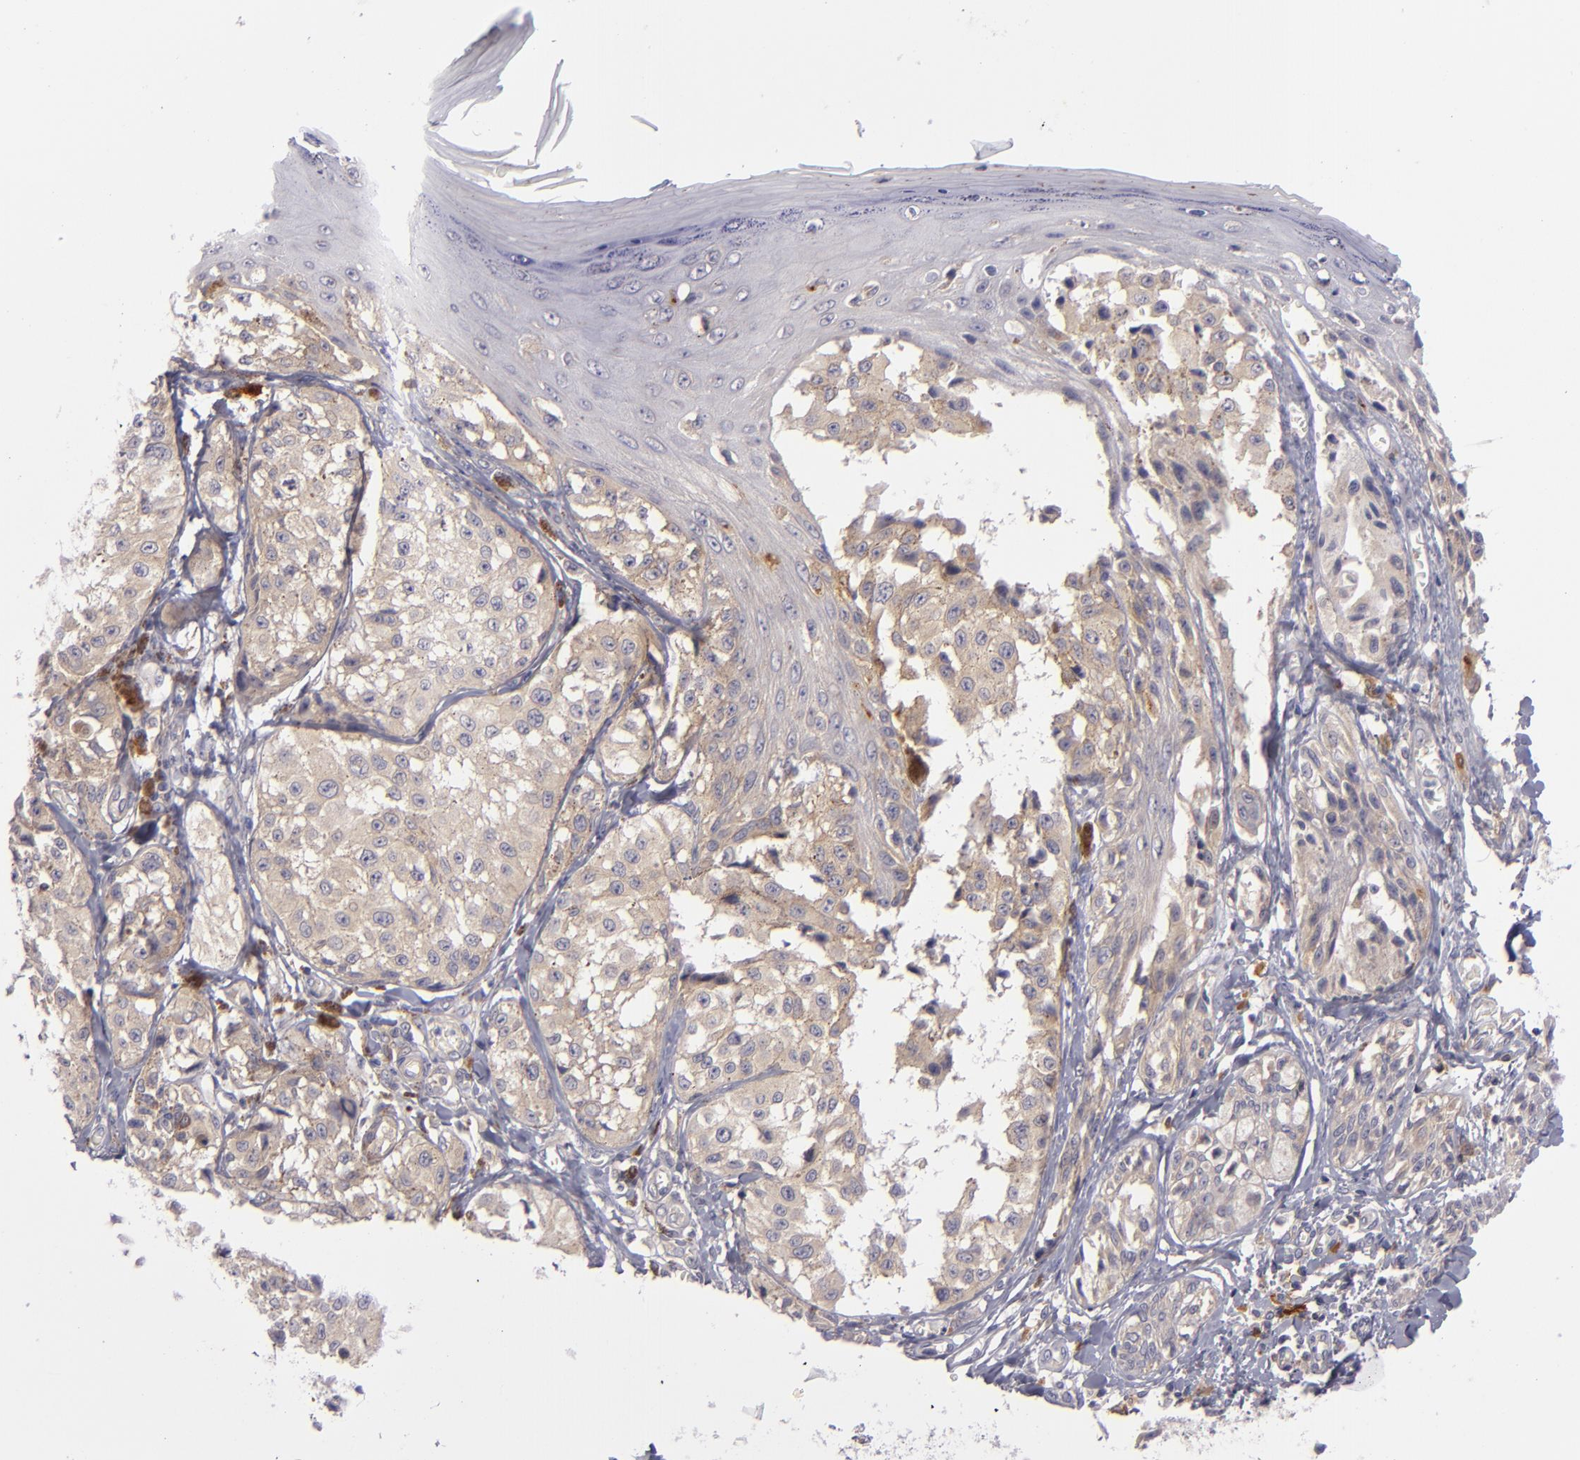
{"staining": {"intensity": "weak", "quantity": ">75%", "location": "cytoplasmic/membranous"}, "tissue": "melanoma", "cell_type": "Tumor cells", "image_type": "cancer", "snomed": [{"axis": "morphology", "description": "Malignant melanoma, NOS"}, {"axis": "topography", "description": "Skin"}], "caption": "A brown stain labels weak cytoplasmic/membranous positivity of a protein in human melanoma tumor cells. The protein of interest is stained brown, and the nuclei are stained in blue (DAB IHC with brightfield microscopy, high magnification).", "gene": "CD83", "patient": {"sex": "female", "age": 82}}